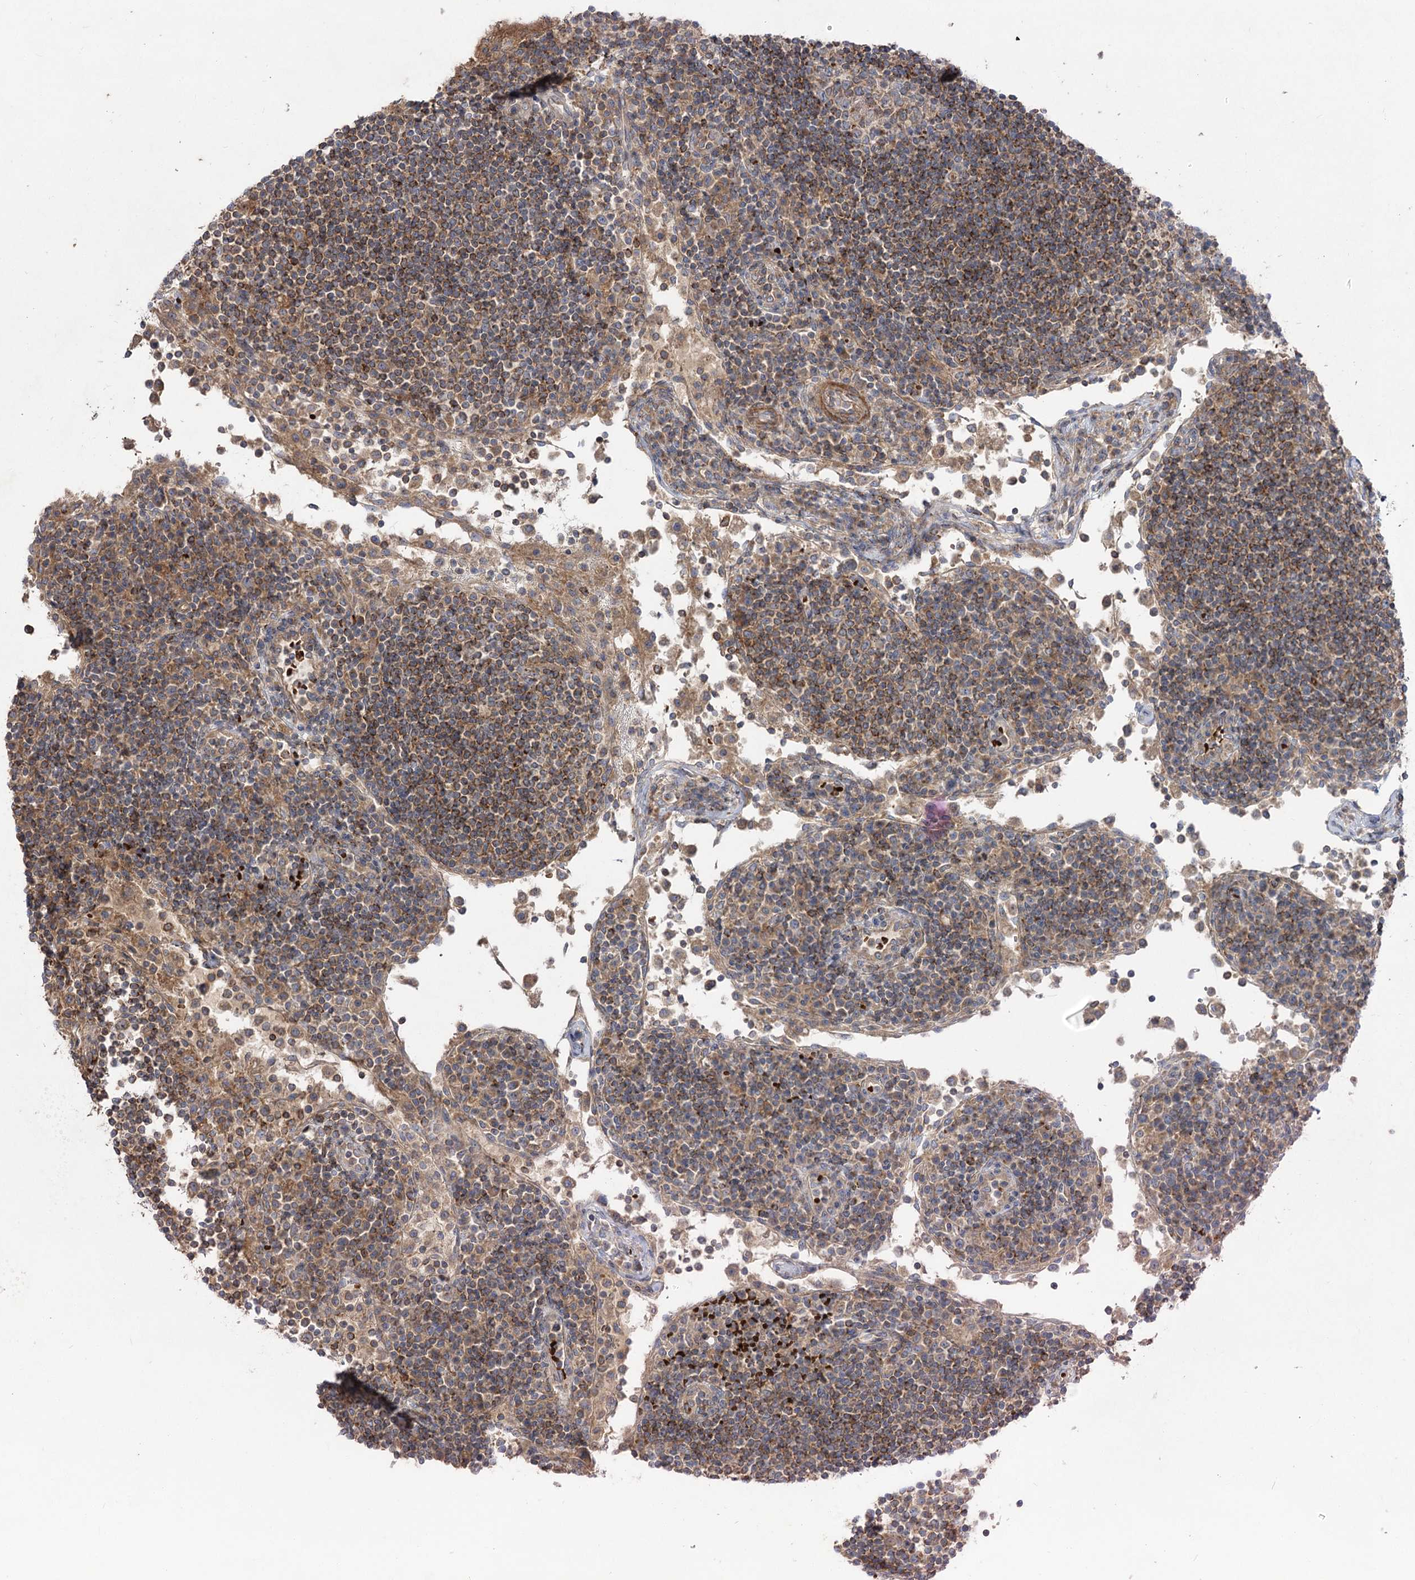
{"staining": {"intensity": "strong", "quantity": "25%-75%", "location": "cytoplasmic/membranous"}, "tissue": "lymph node", "cell_type": "Germinal center cells", "image_type": "normal", "snomed": [{"axis": "morphology", "description": "Normal tissue, NOS"}, {"axis": "topography", "description": "Lymph node"}], "caption": "Immunohistochemistry photomicrograph of unremarkable lymph node: human lymph node stained using IHC demonstrates high levels of strong protein expression localized specifically in the cytoplasmic/membranous of germinal center cells, appearing as a cytoplasmic/membranous brown color.", "gene": "KIAA0825", "patient": {"sex": "female", "age": 53}}